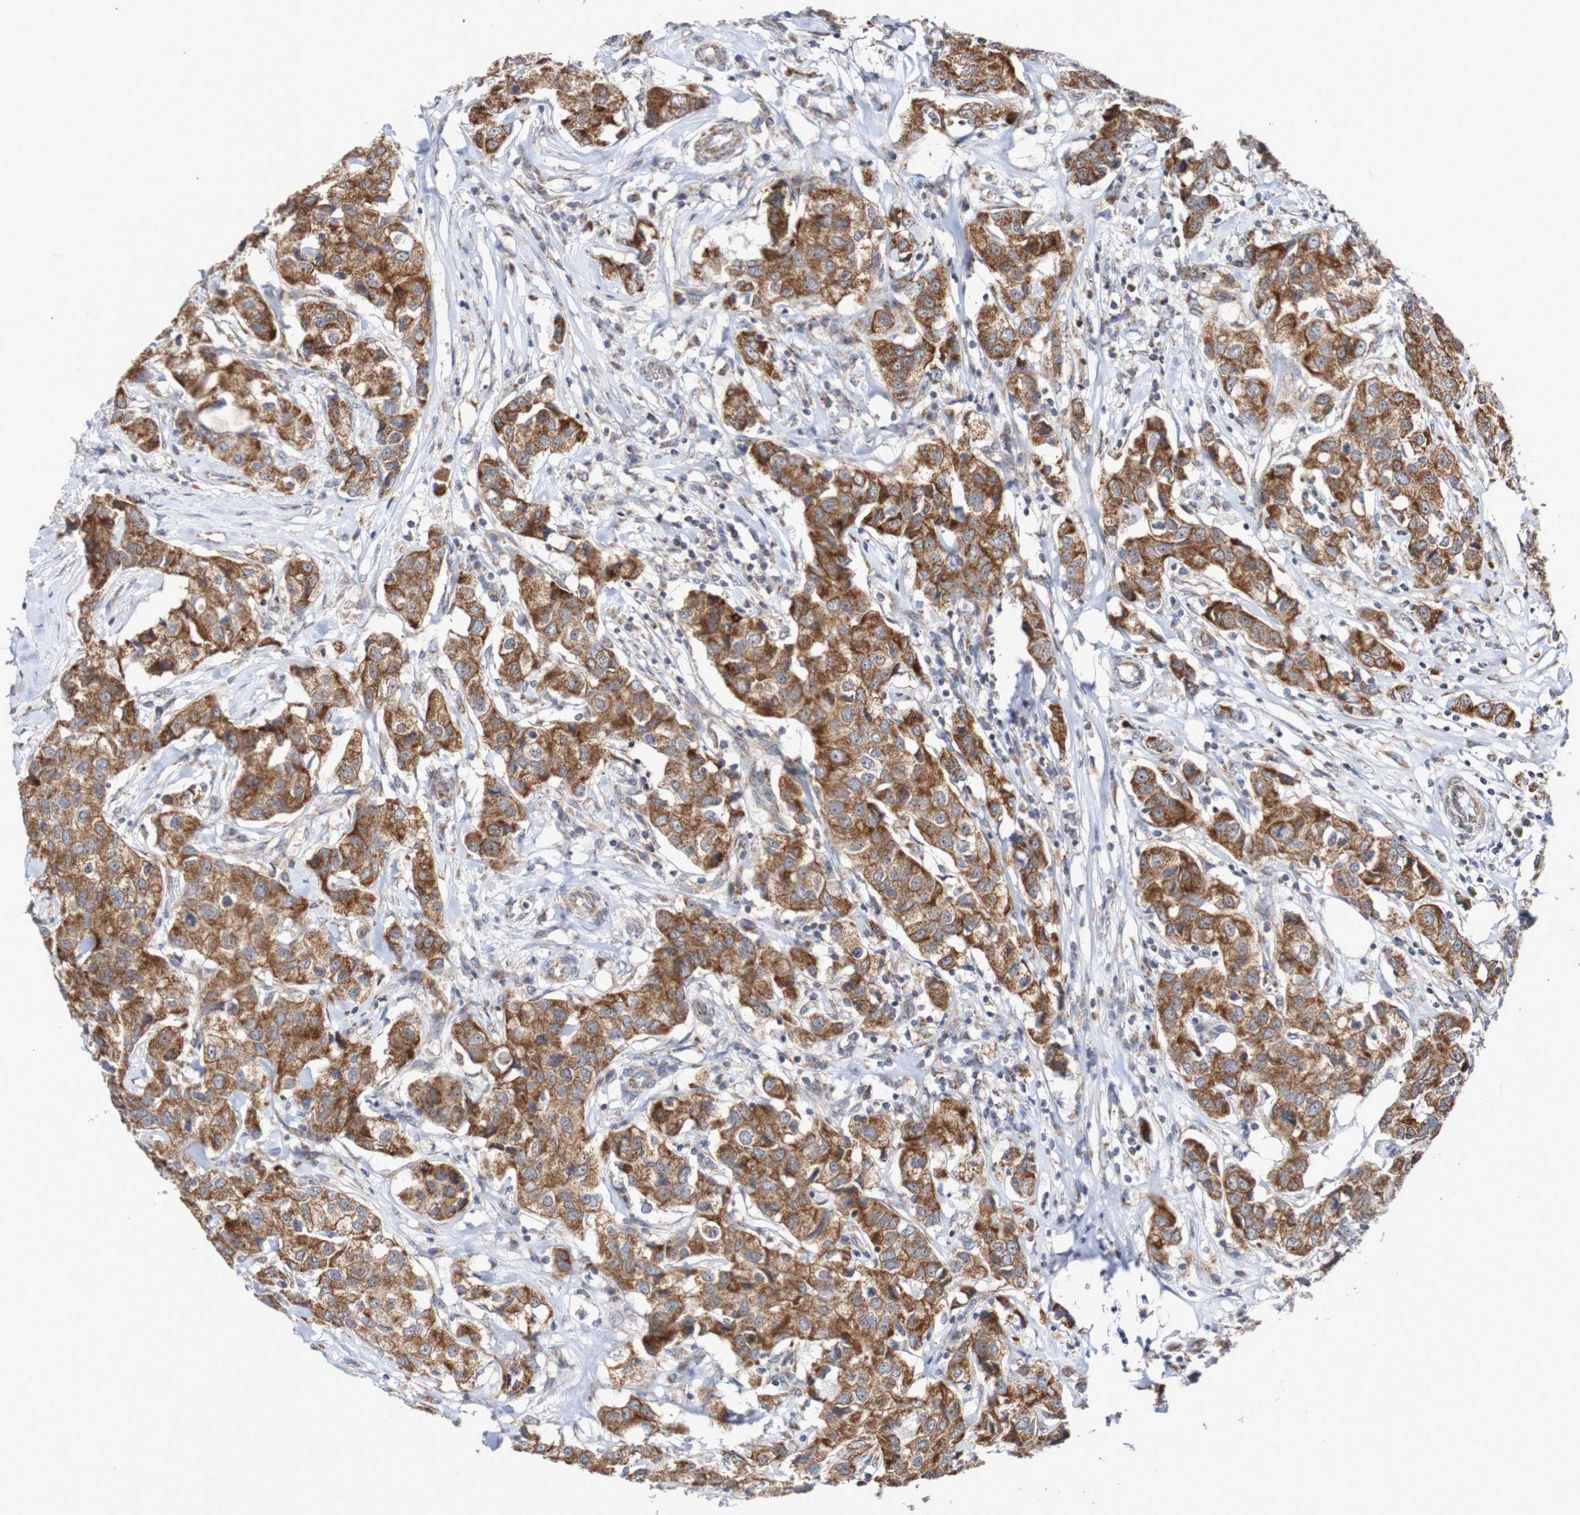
{"staining": {"intensity": "strong", "quantity": ">75%", "location": "cytoplasmic/membranous"}, "tissue": "breast cancer", "cell_type": "Tumor cells", "image_type": "cancer", "snomed": [{"axis": "morphology", "description": "Duct carcinoma"}, {"axis": "topography", "description": "Breast"}], "caption": "The immunohistochemical stain highlights strong cytoplasmic/membranous expression in tumor cells of breast cancer tissue.", "gene": "DVL1", "patient": {"sex": "female", "age": 80}}